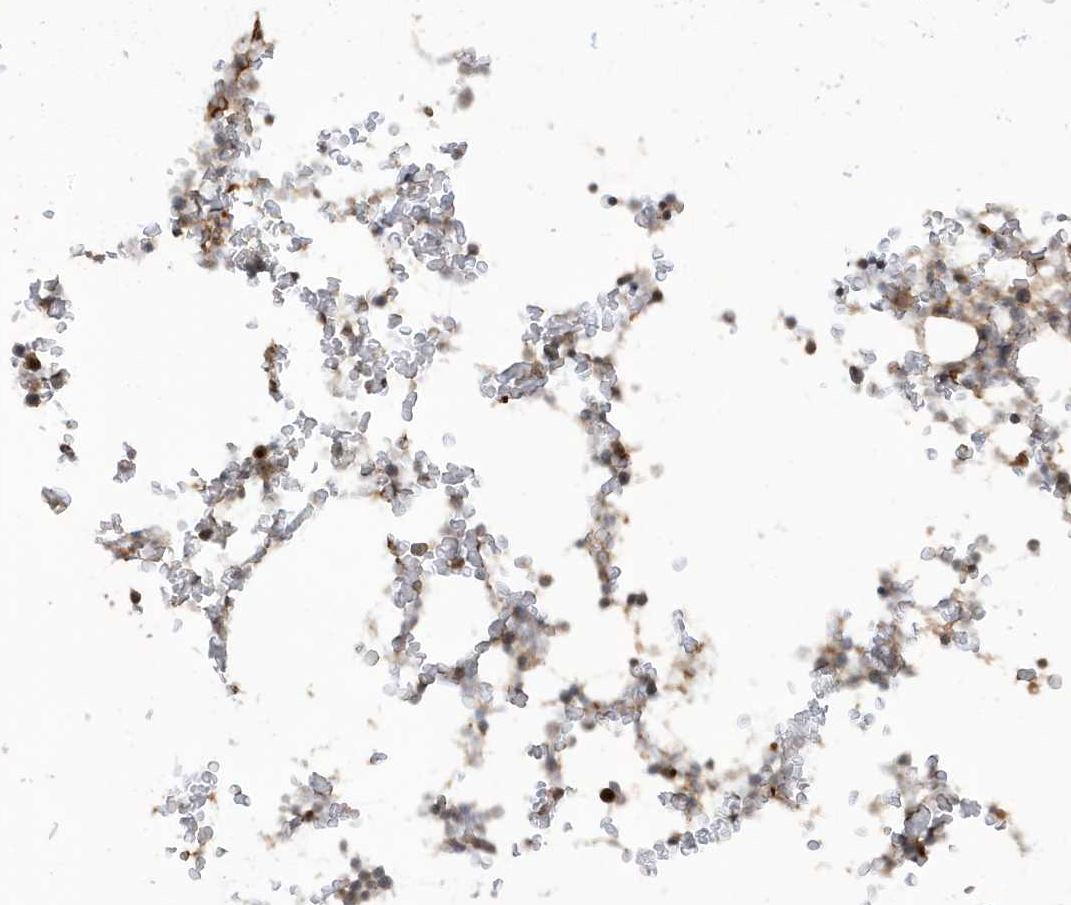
{"staining": {"intensity": "moderate", "quantity": "<25%", "location": "cytoplasmic/membranous"}, "tissue": "bone marrow", "cell_type": "Hematopoietic cells", "image_type": "normal", "snomed": [{"axis": "morphology", "description": "Normal tissue, NOS"}, {"axis": "topography", "description": "Bone marrow"}], "caption": "A micrograph of bone marrow stained for a protein shows moderate cytoplasmic/membranous brown staining in hematopoietic cells.", "gene": "ECM2", "patient": {"sex": "male", "age": 58}}